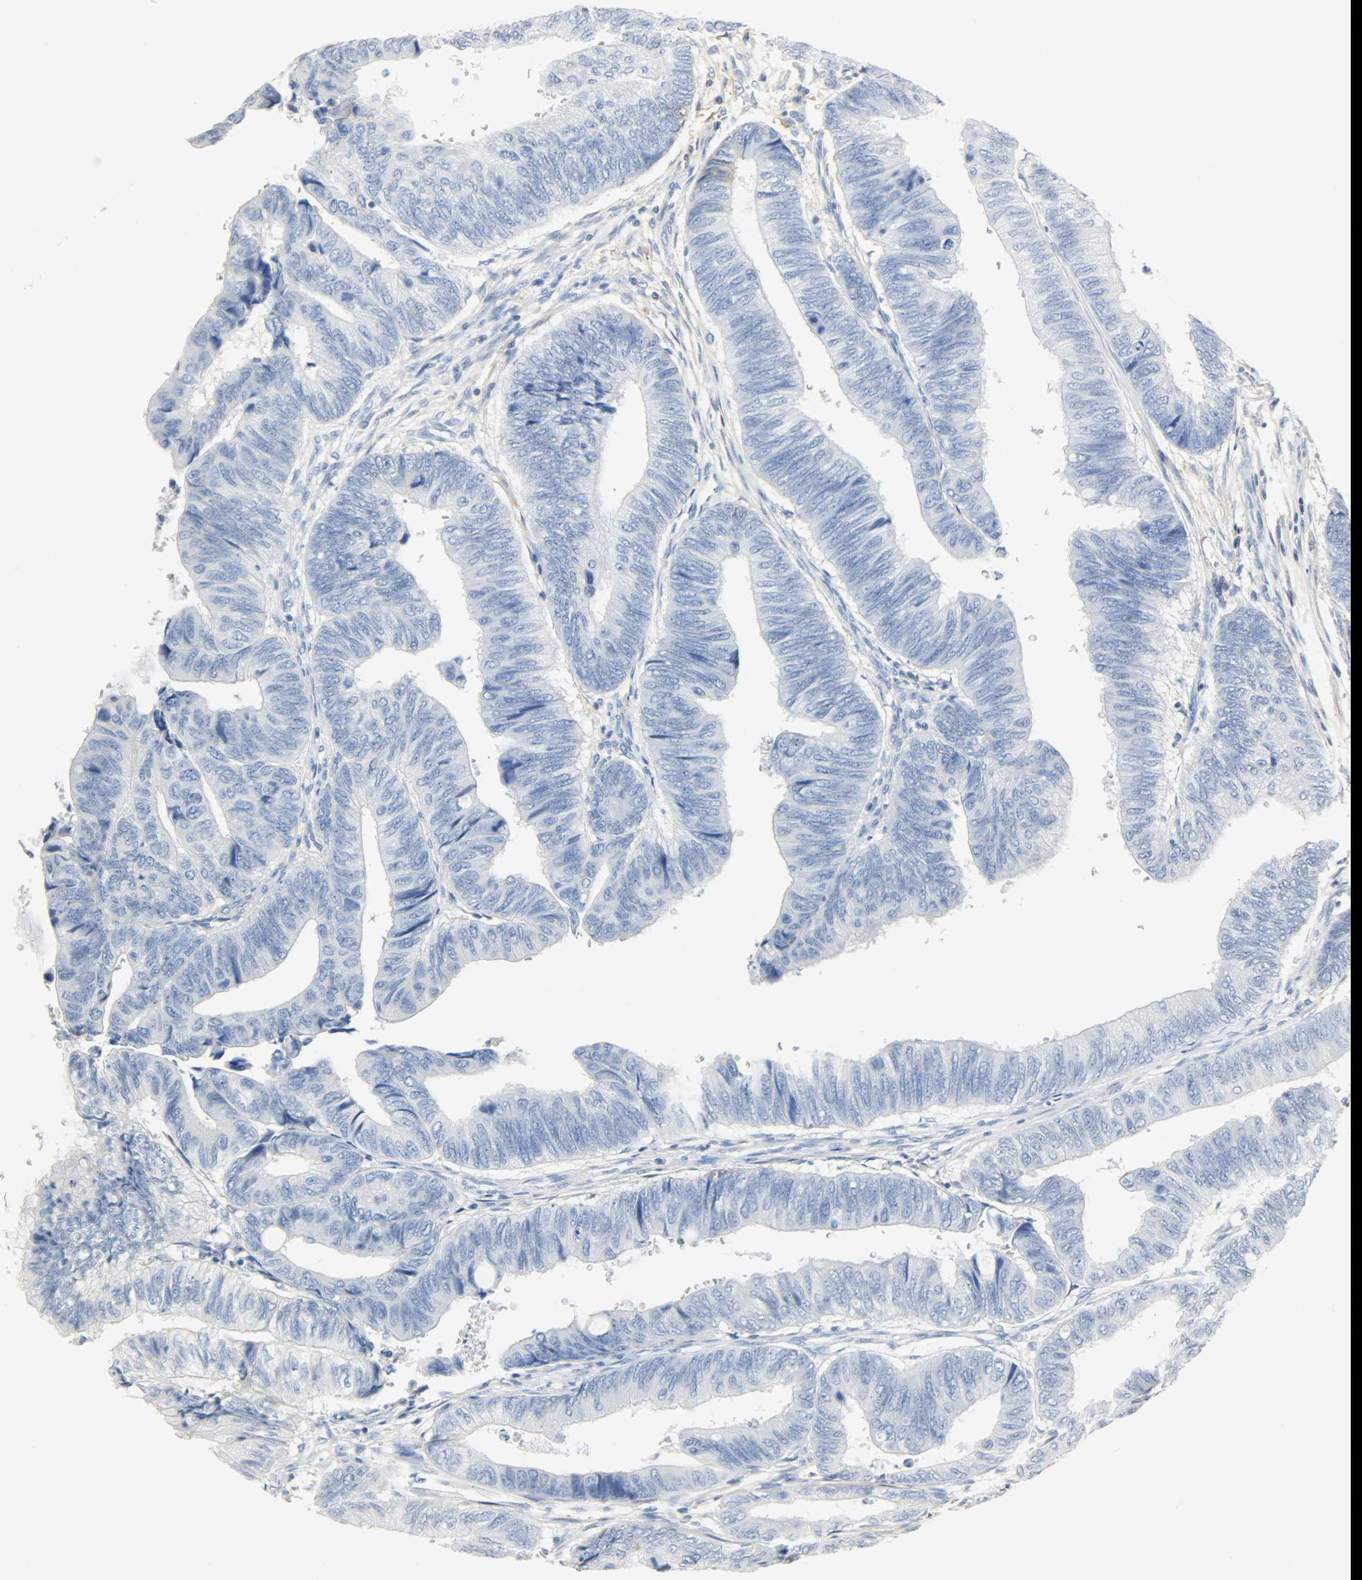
{"staining": {"intensity": "negative", "quantity": "none", "location": "none"}, "tissue": "colorectal cancer", "cell_type": "Tumor cells", "image_type": "cancer", "snomed": [{"axis": "morphology", "description": "Normal tissue, NOS"}, {"axis": "morphology", "description": "Adenocarcinoma, NOS"}, {"axis": "topography", "description": "Rectum"}, {"axis": "topography", "description": "Peripheral nerve tissue"}], "caption": "Tumor cells are negative for protein expression in human colorectal adenocarcinoma.", "gene": "CRP", "patient": {"sex": "male", "age": 92}}